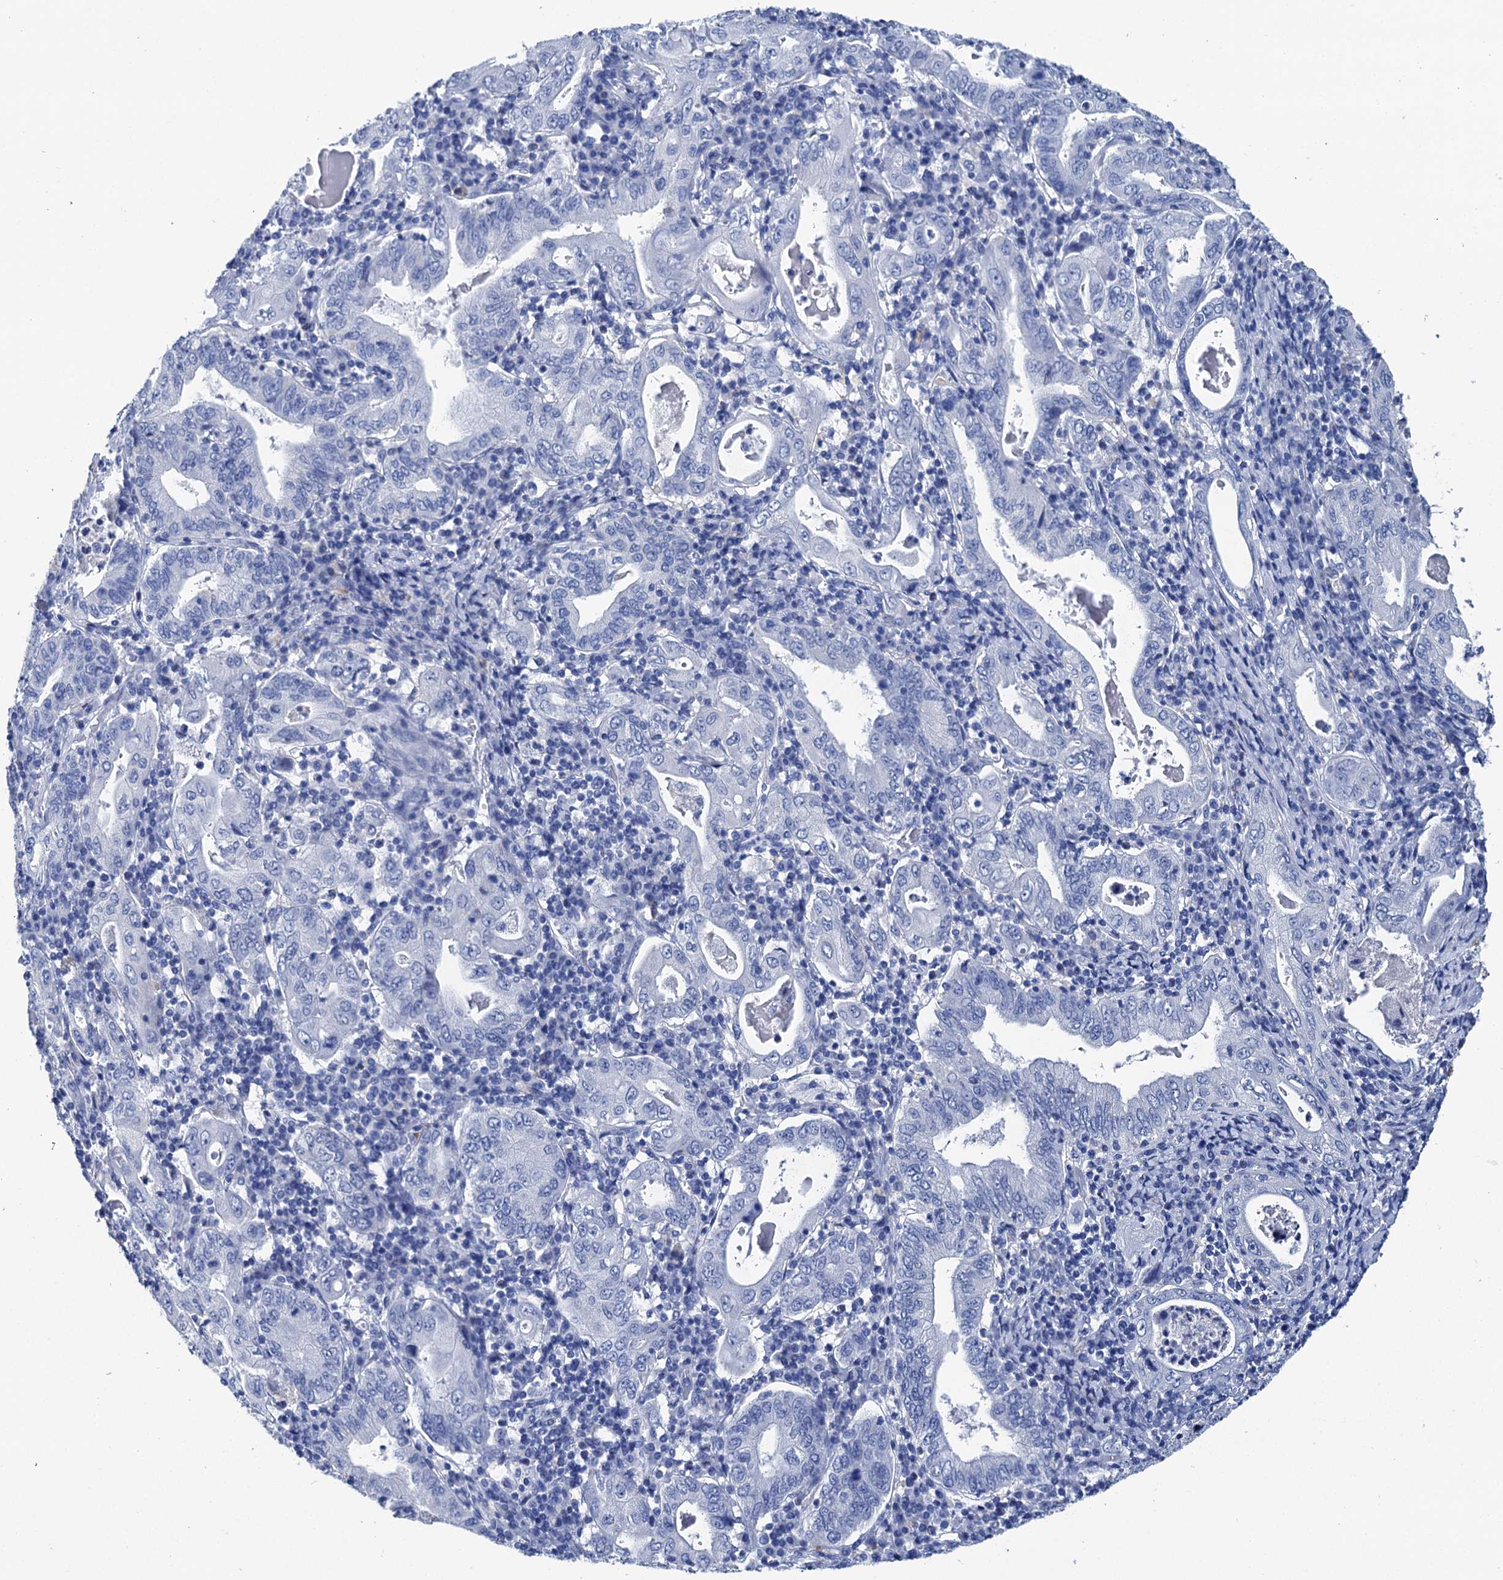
{"staining": {"intensity": "negative", "quantity": "none", "location": "none"}, "tissue": "stomach cancer", "cell_type": "Tumor cells", "image_type": "cancer", "snomed": [{"axis": "morphology", "description": "Normal tissue, NOS"}, {"axis": "morphology", "description": "Adenocarcinoma, NOS"}, {"axis": "topography", "description": "Esophagus"}, {"axis": "topography", "description": "Stomach, upper"}, {"axis": "topography", "description": "Peripheral nerve tissue"}], "caption": "Tumor cells show no significant protein staining in stomach cancer (adenocarcinoma). (IHC, brightfield microscopy, high magnification).", "gene": "BRINP1", "patient": {"sex": "male", "age": 62}}